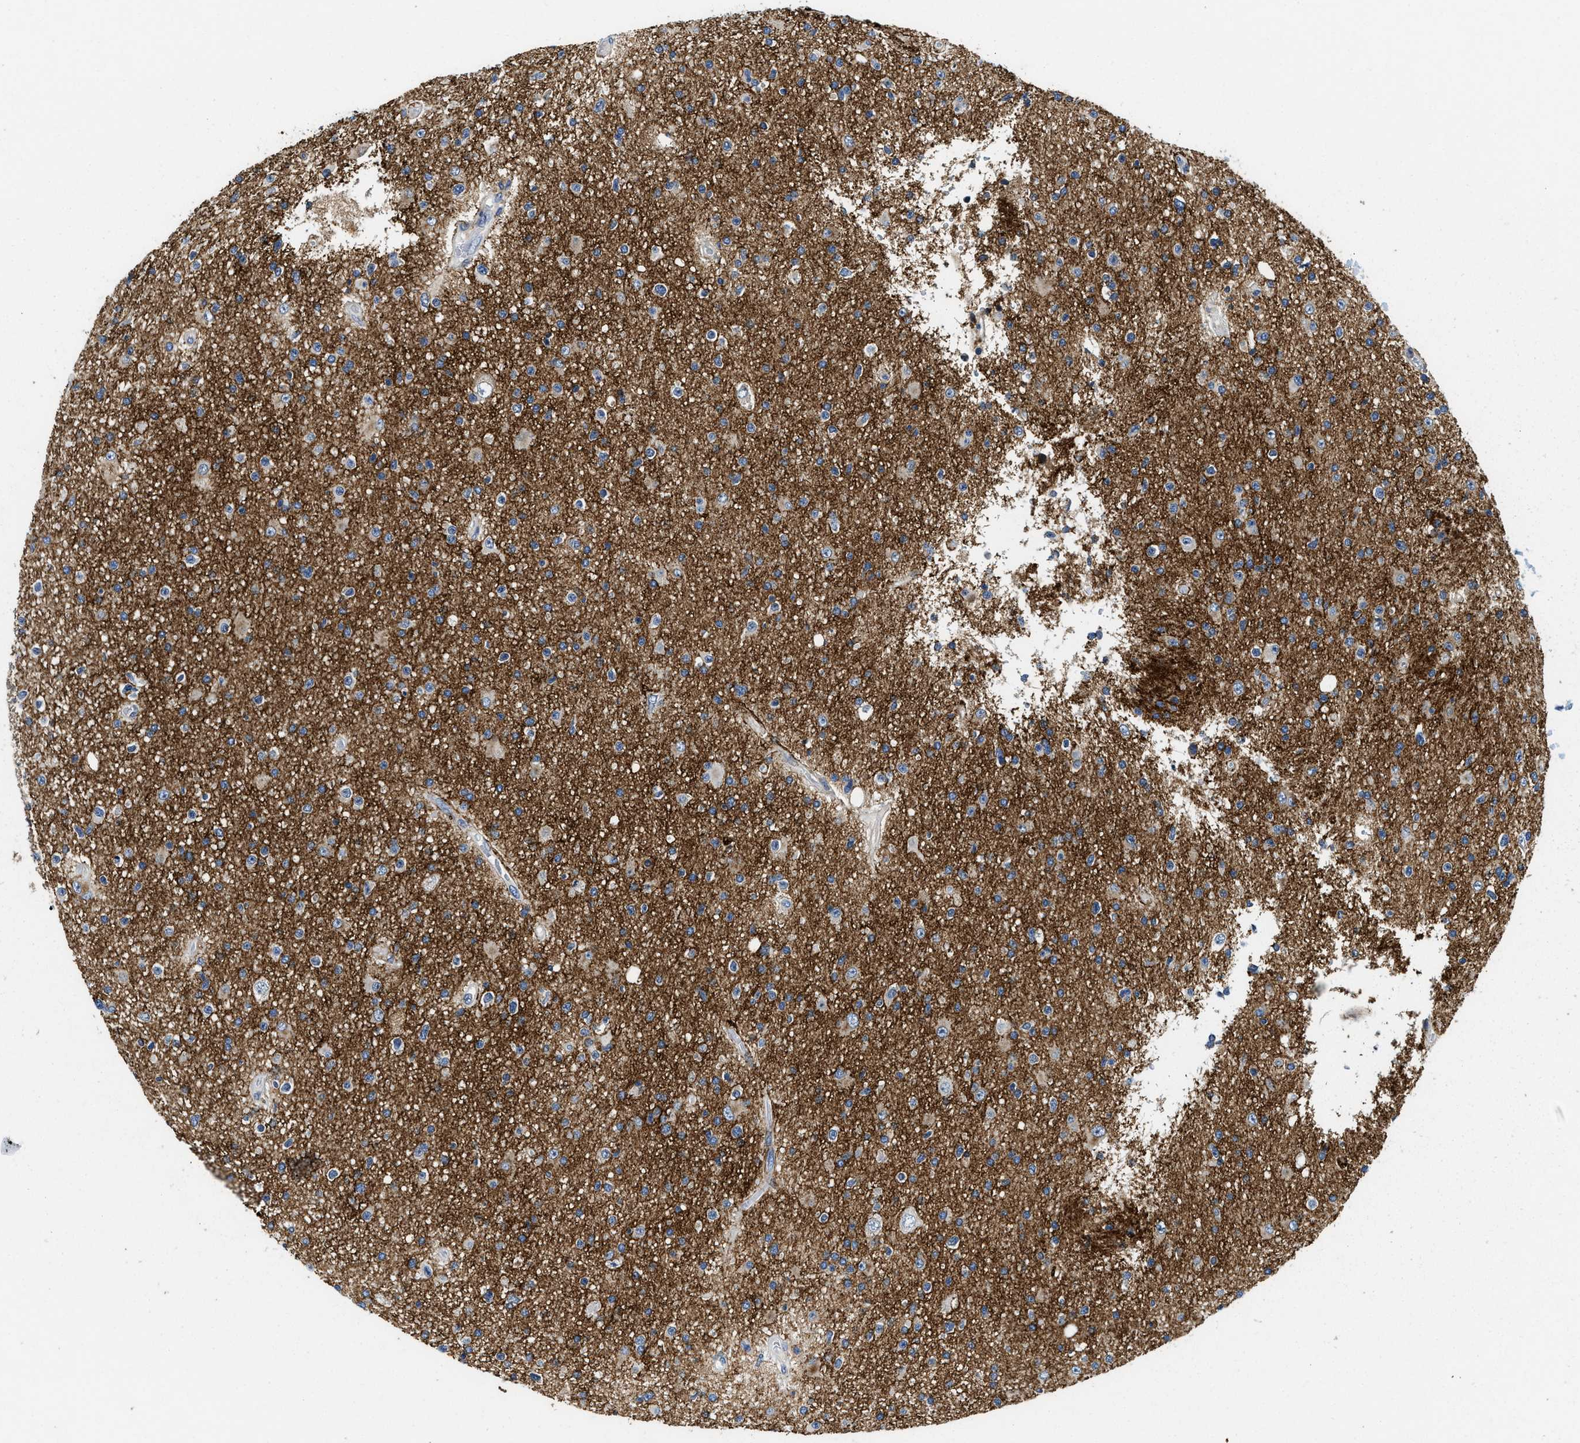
{"staining": {"intensity": "weak", "quantity": "25%-75%", "location": "cytoplasmic/membranous"}, "tissue": "glioma", "cell_type": "Tumor cells", "image_type": "cancer", "snomed": [{"axis": "morphology", "description": "Glioma, malignant, High grade"}, {"axis": "topography", "description": "Brain"}], "caption": "Immunohistochemistry (IHC) histopathology image of malignant high-grade glioma stained for a protein (brown), which shows low levels of weak cytoplasmic/membranous staining in about 25%-75% of tumor cells.", "gene": "IKBKE", "patient": {"sex": "male", "age": 33}}